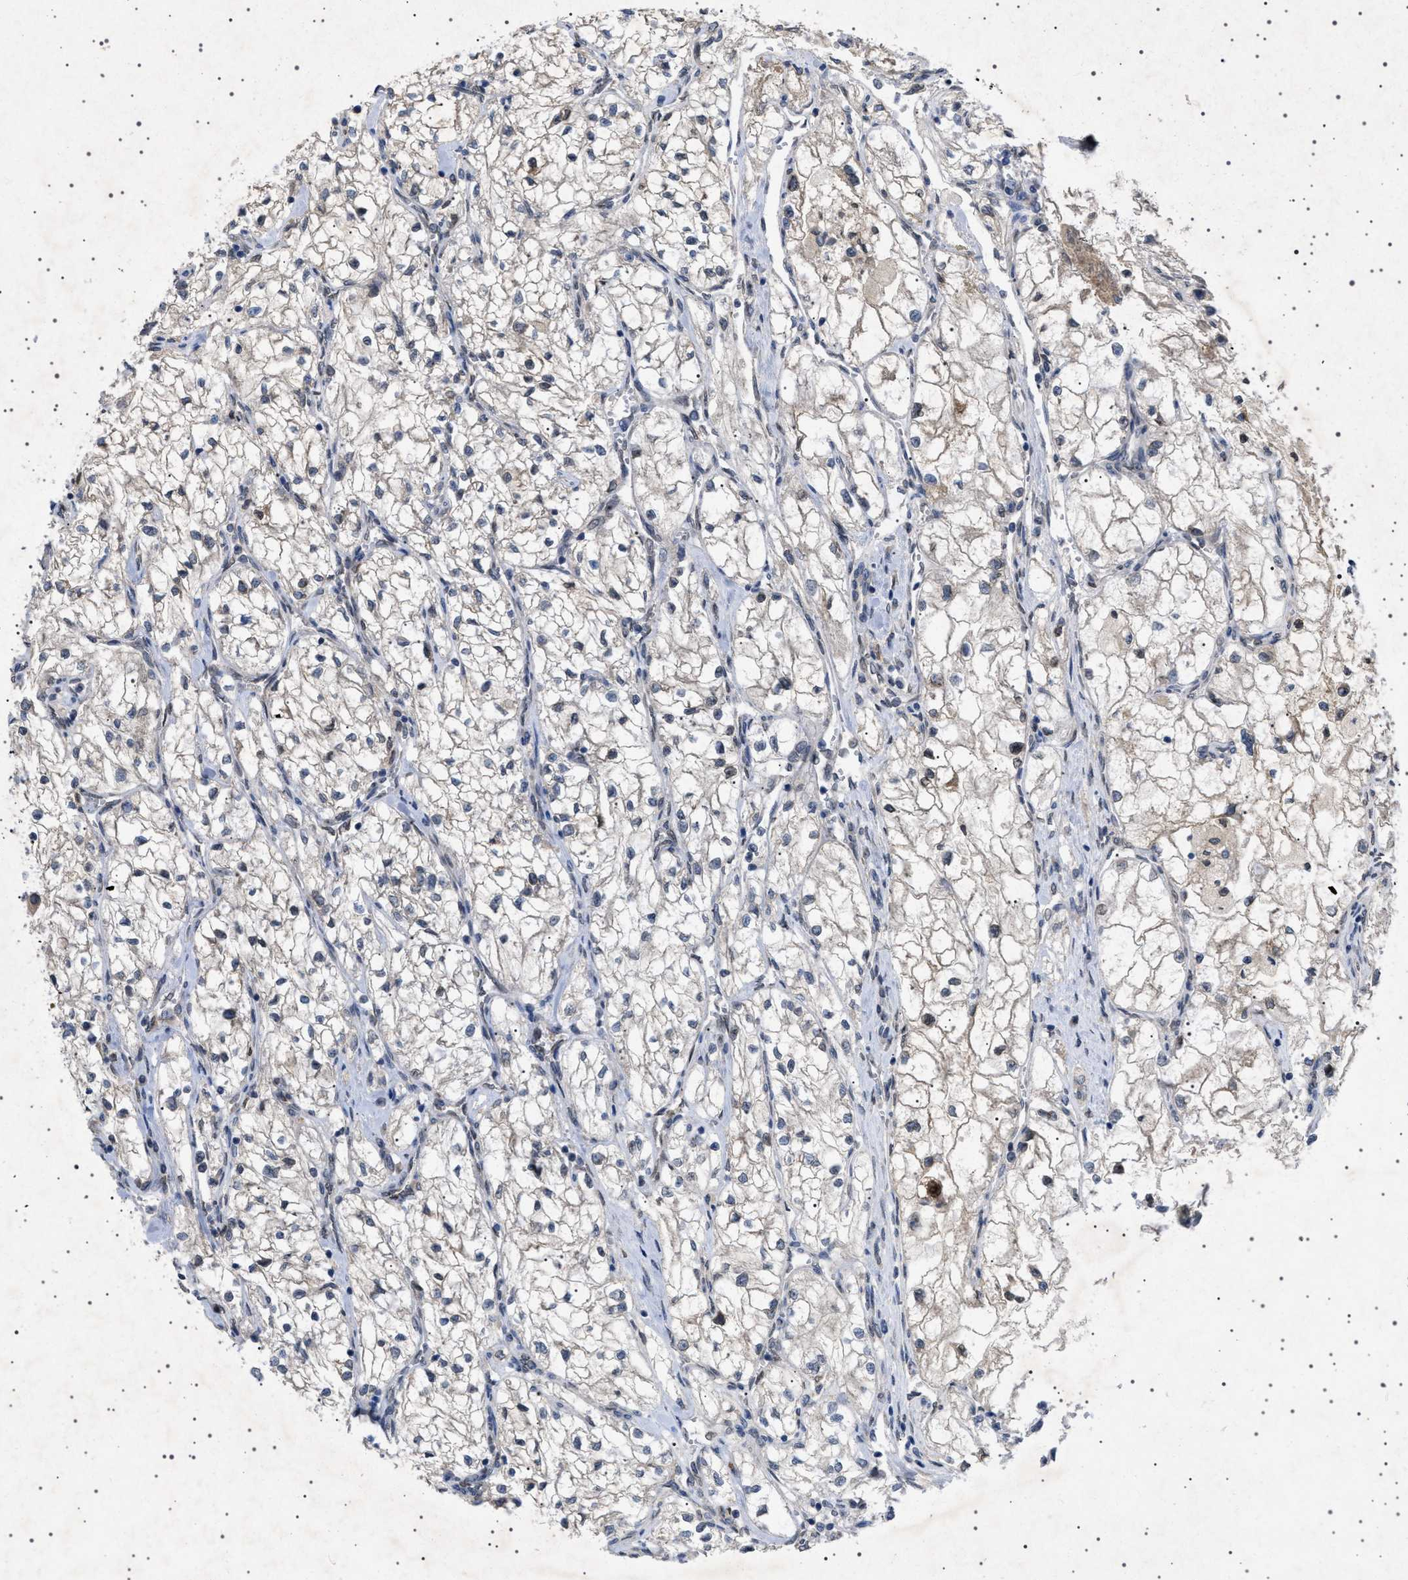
{"staining": {"intensity": "negative", "quantity": "none", "location": "none"}, "tissue": "renal cancer", "cell_type": "Tumor cells", "image_type": "cancer", "snomed": [{"axis": "morphology", "description": "Adenocarcinoma, NOS"}, {"axis": "topography", "description": "Kidney"}], "caption": "Renal cancer was stained to show a protein in brown. There is no significant expression in tumor cells.", "gene": "NUP93", "patient": {"sex": "female", "age": 70}}